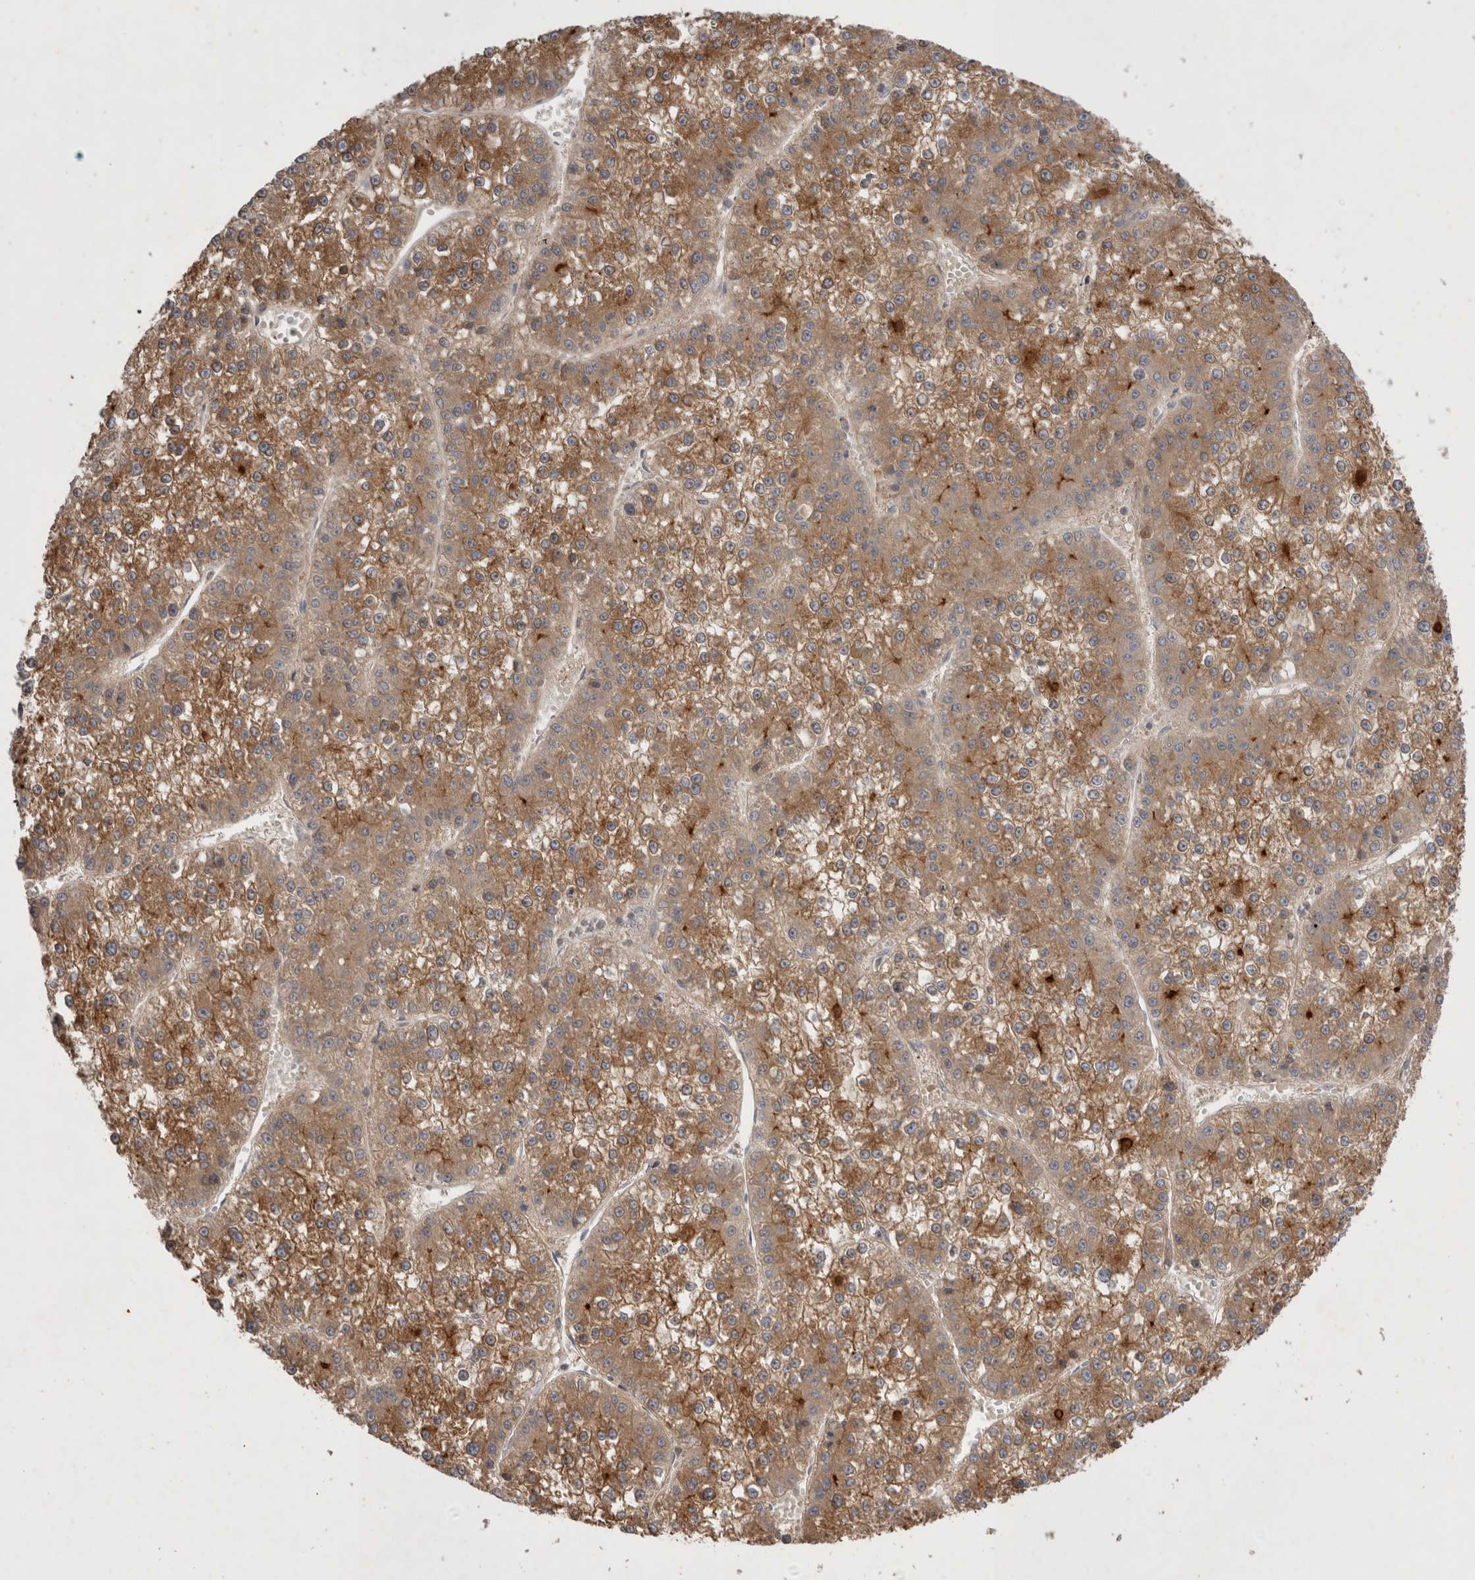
{"staining": {"intensity": "moderate", "quantity": ">75%", "location": "cytoplasmic/membranous"}, "tissue": "liver cancer", "cell_type": "Tumor cells", "image_type": "cancer", "snomed": [{"axis": "morphology", "description": "Carcinoma, Hepatocellular, NOS"}, {"axis": "topography", "description": "Liver"}], "caption": "Protein analysis of liver cancer (hepatocellular carcinoma) tissue demonstrates moderate cytoplasmic/membranous positivity in approximately >75% of tumor cells. The staining was performed using DAB (3,3'-diaminobenzidine), with brown indicating positive protein expression. Nuclei are stained blue with hematoxylin.", "gene": "PLEKHM1", "patient": {"sex": "female", "age": 73}}